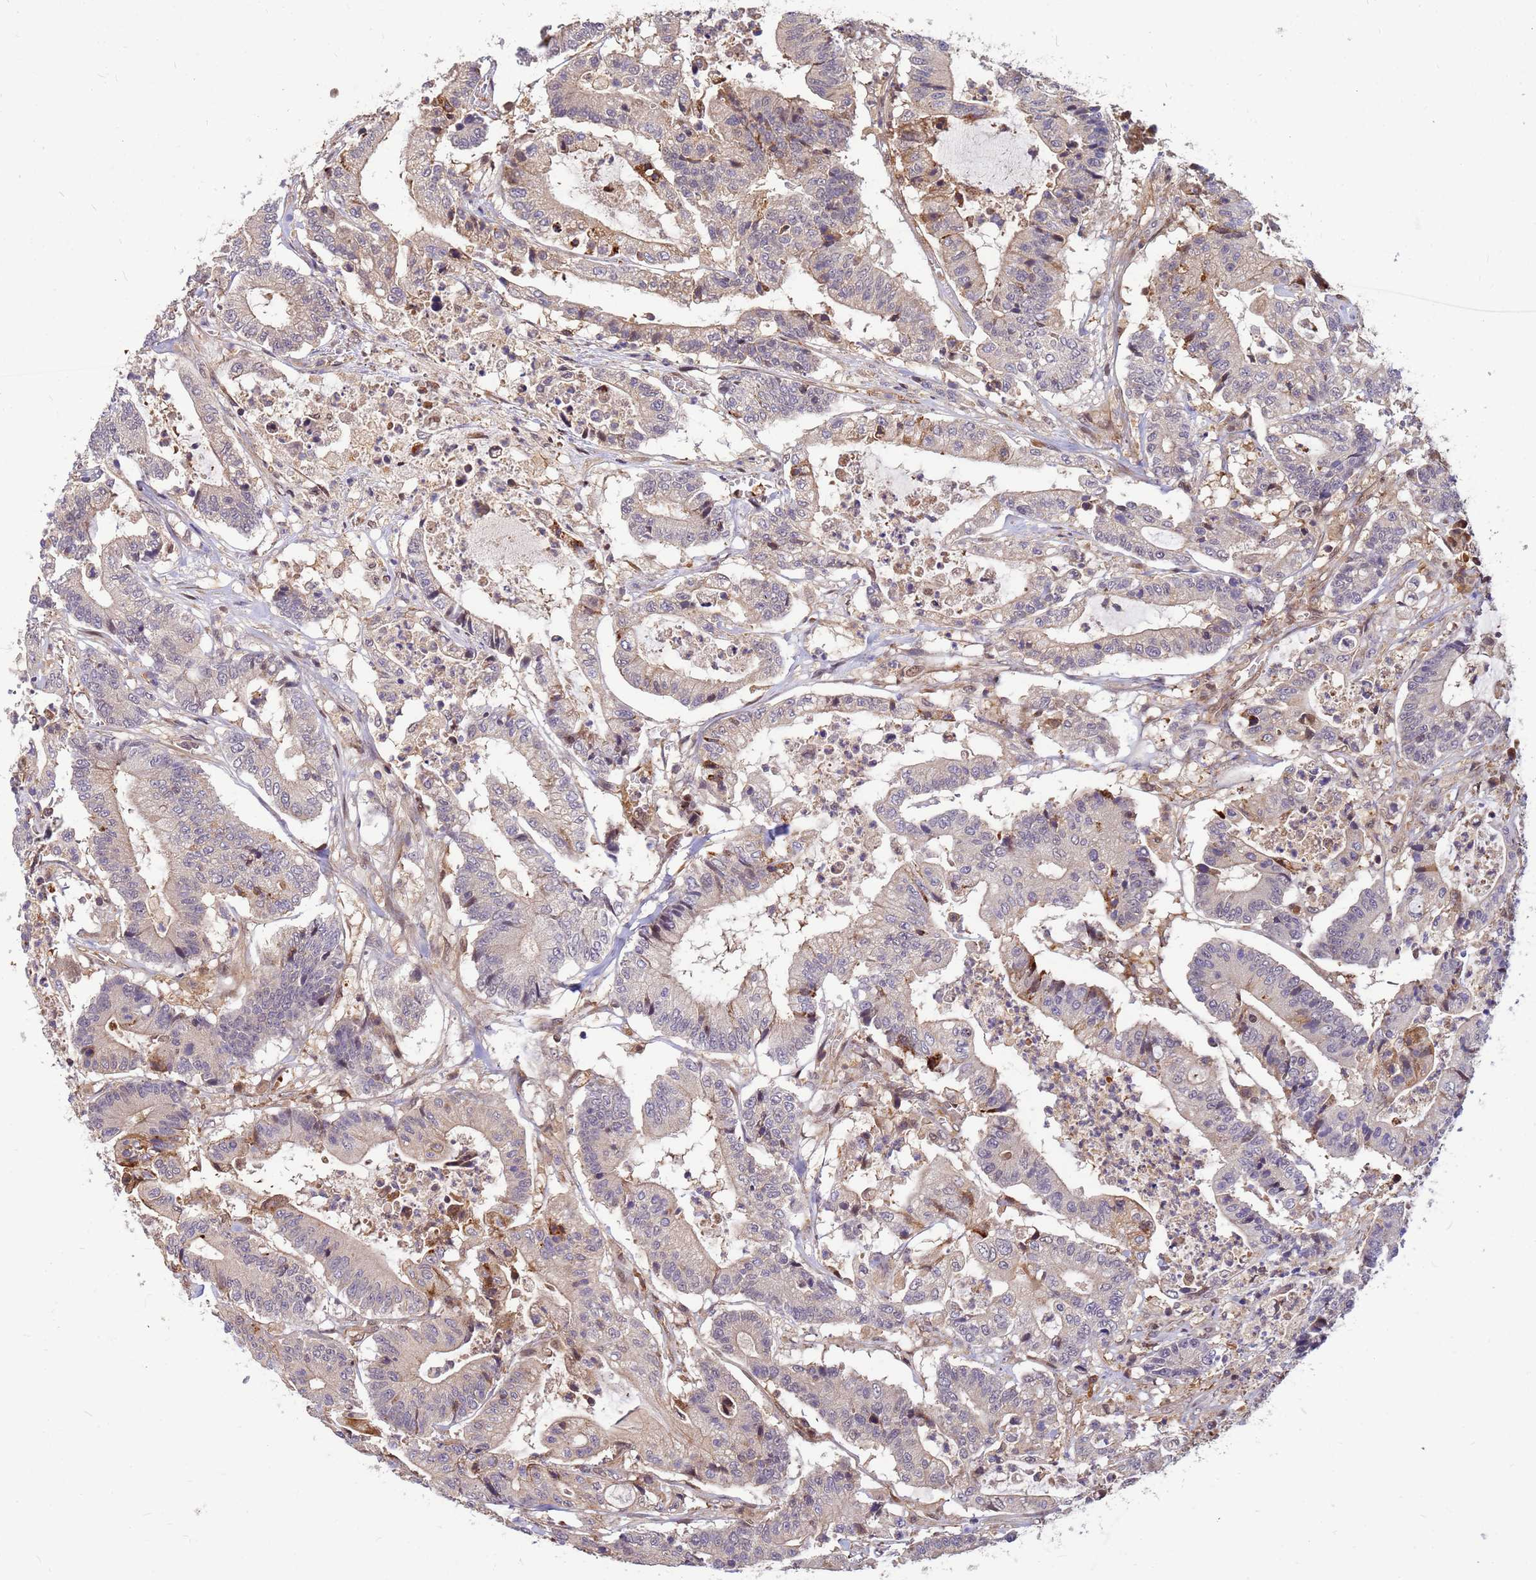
{"staining": {"intensity": "weak", "quantity": "<25%", "location": "cytoplasmic/membranous"}, "tissue": "colorectal cancer", "cell_type": "Tumor cells", "image_type": "cancer", "snomed": [{"axis": "morphology", "description": "Adenocarcinoma, NOS"}, {"axis": "topography", "description": "Colon"}], "caption": "The image displays no staining of tumor cells in colorectal cancer (adenocarcinoma).", "gene": "DUS4L", "patient": {"sex": "female", "age": 84}}